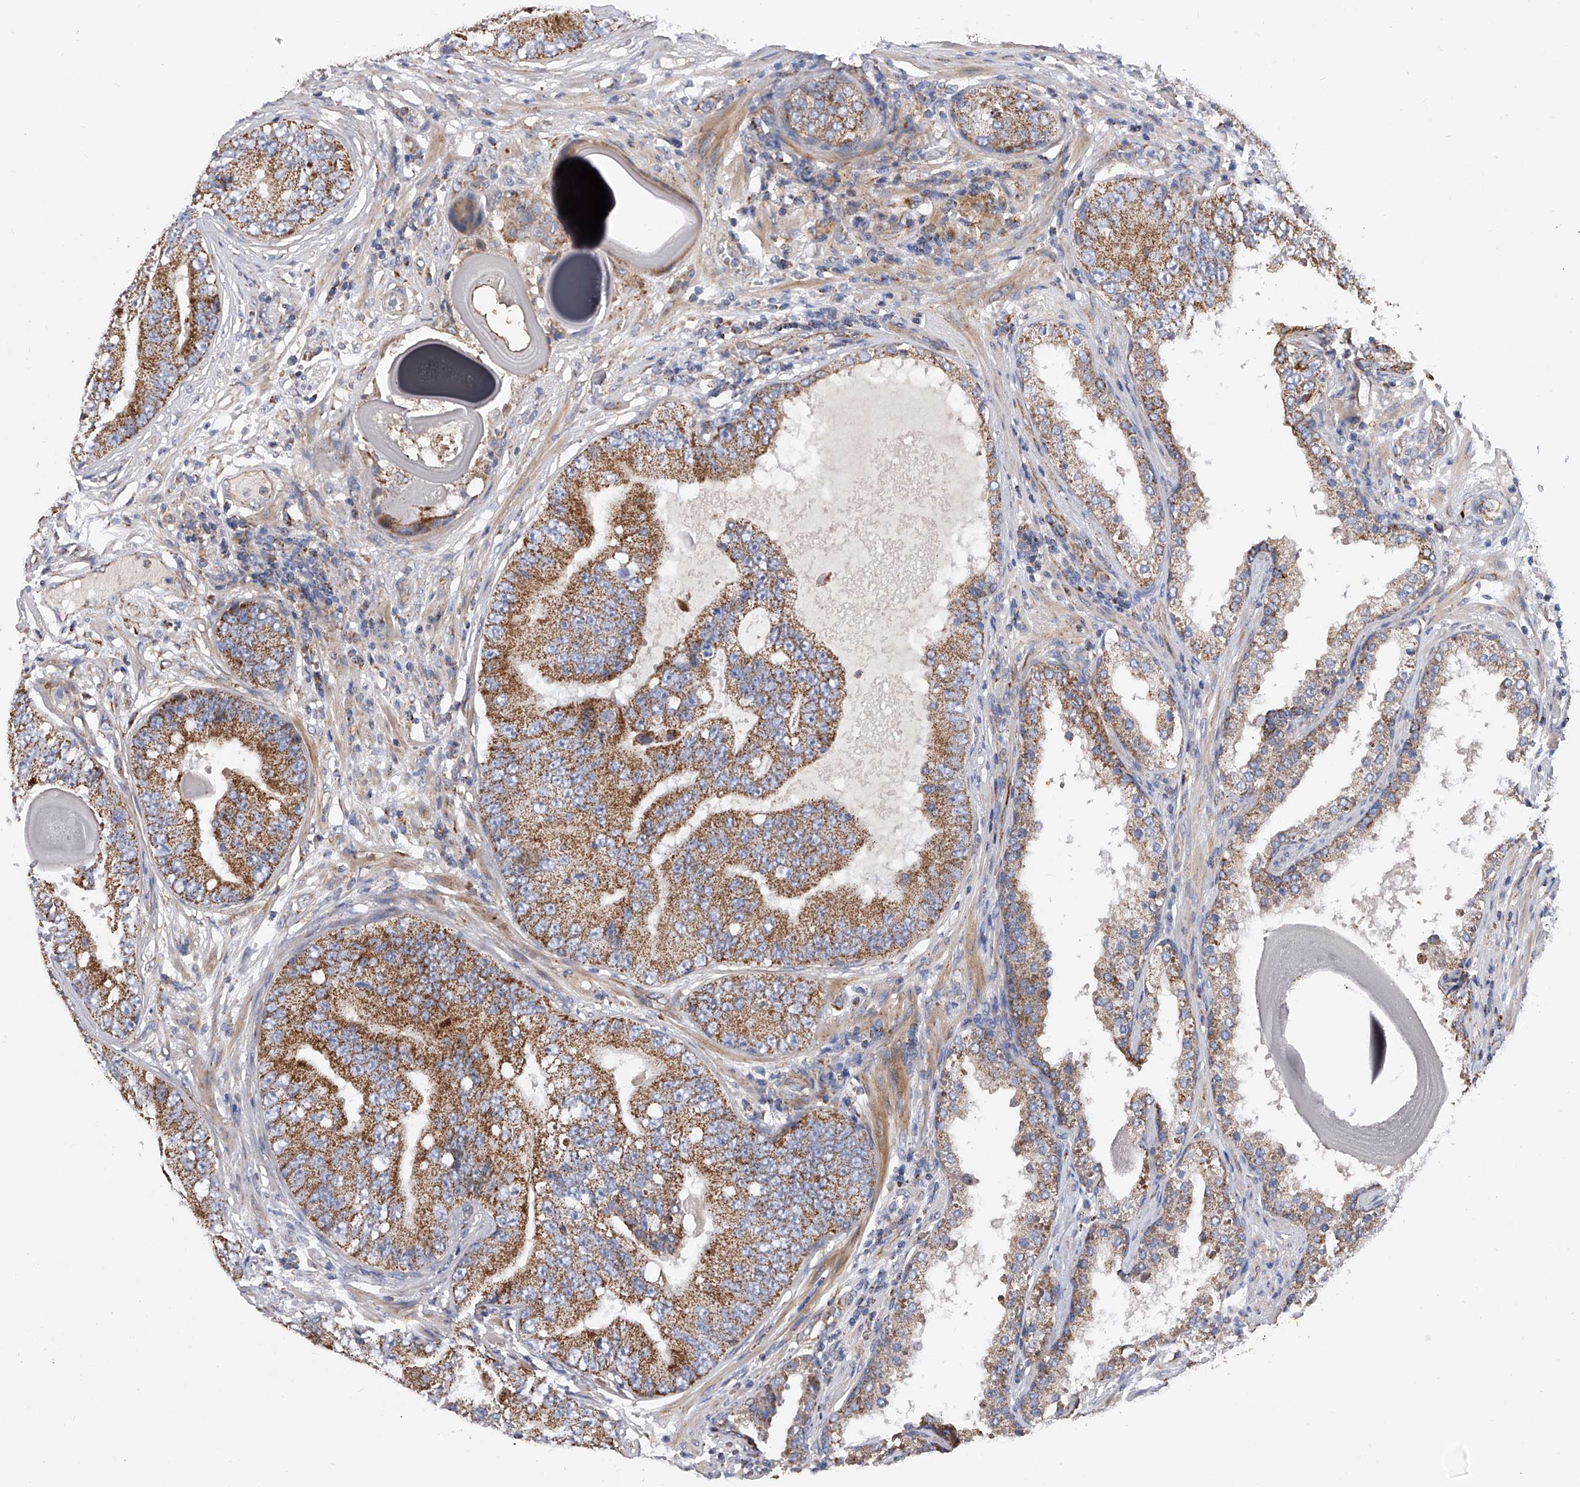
{"staining": {"intensity": "moderate", "quantity": ">75%", "location": "cytoplasmic/membranous"}, "tissue": "prostate cancer", "cell_type": "Tumor cells", "image_type": "cancer", "snomed": [{"axis": "morphology", "description": "Adenocarcinoma, High grade"}, {"axis": "topography", "description": "Prostate"}], "caption": "A histopathology image showing moderate cytoplasmic/membranous staining in about >75% of tumor cells in prostate high-grade adenocarcinoma, as visualized by brown immunohistochemical staining.", "gene": "PDSS2", "patient": {"sex": "male", "age": 70}}